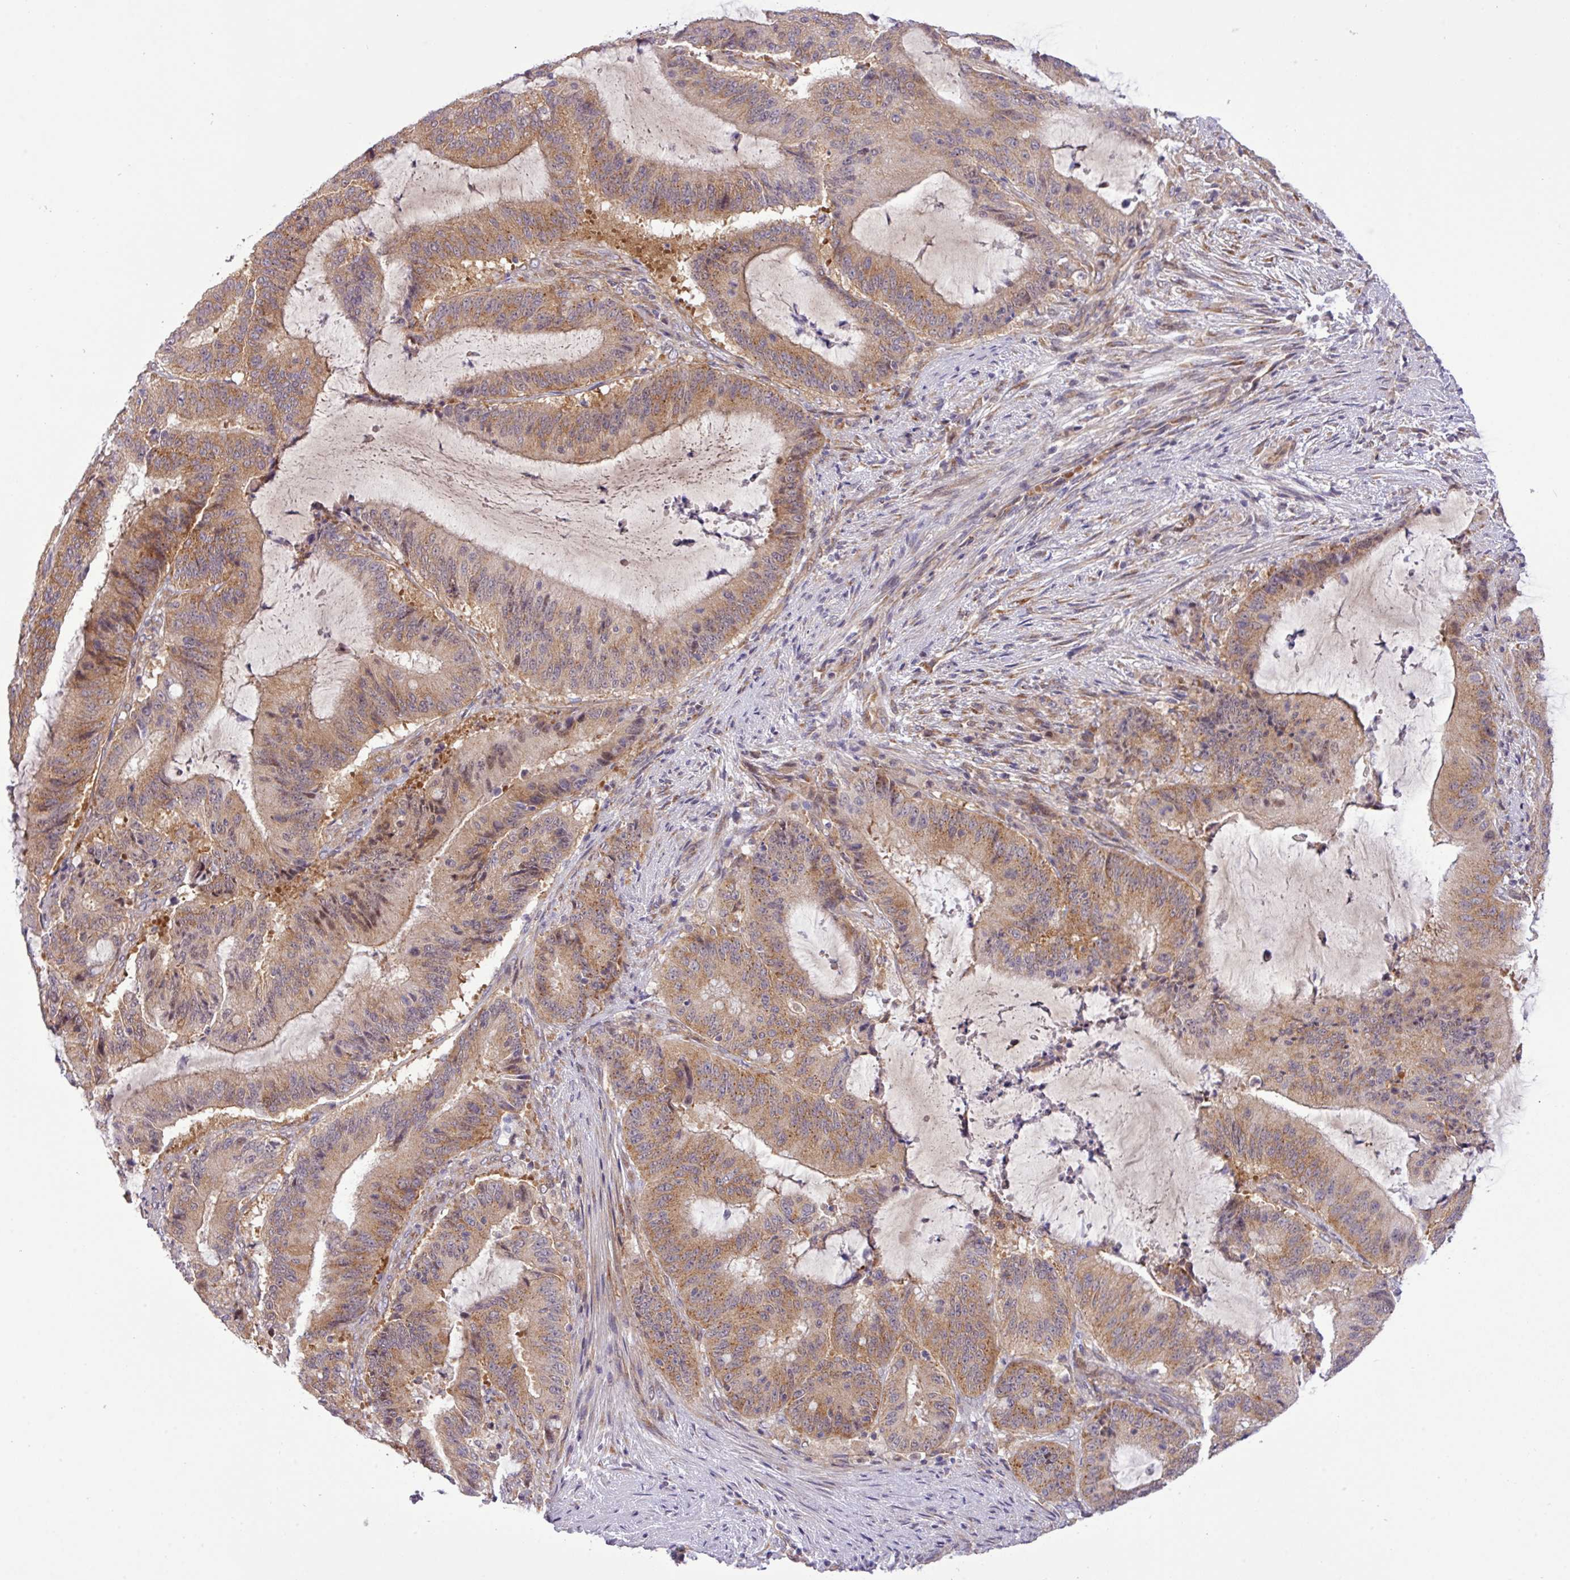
{"staining": {"intensity": "moderate", "quantity": ">75%", "location": "cytoplasmic/membranous,nuclear"}, "tissue": "liver cancer", "cell_type": "Tumor cells", "image_type": "cancer", "snomed": [{"axis": "morphology", "description": "Normal tissue, NOS"}, {"axis": "morphology", "description": "Cholangiocarcinoma"}, {"axis": "topography", "description": "Liver"}, {"axis": "topography", "description": "Peripheral nerve tissue"}], "caption": "Protein expression analysis of liver cholangiocarcinoma exhibits moderate cytoplasmic/membranous and nuclear staining in about >75% of tumor cells.", "gene": "FAM222B", "patient": {"sex": "female", "age": 73}}